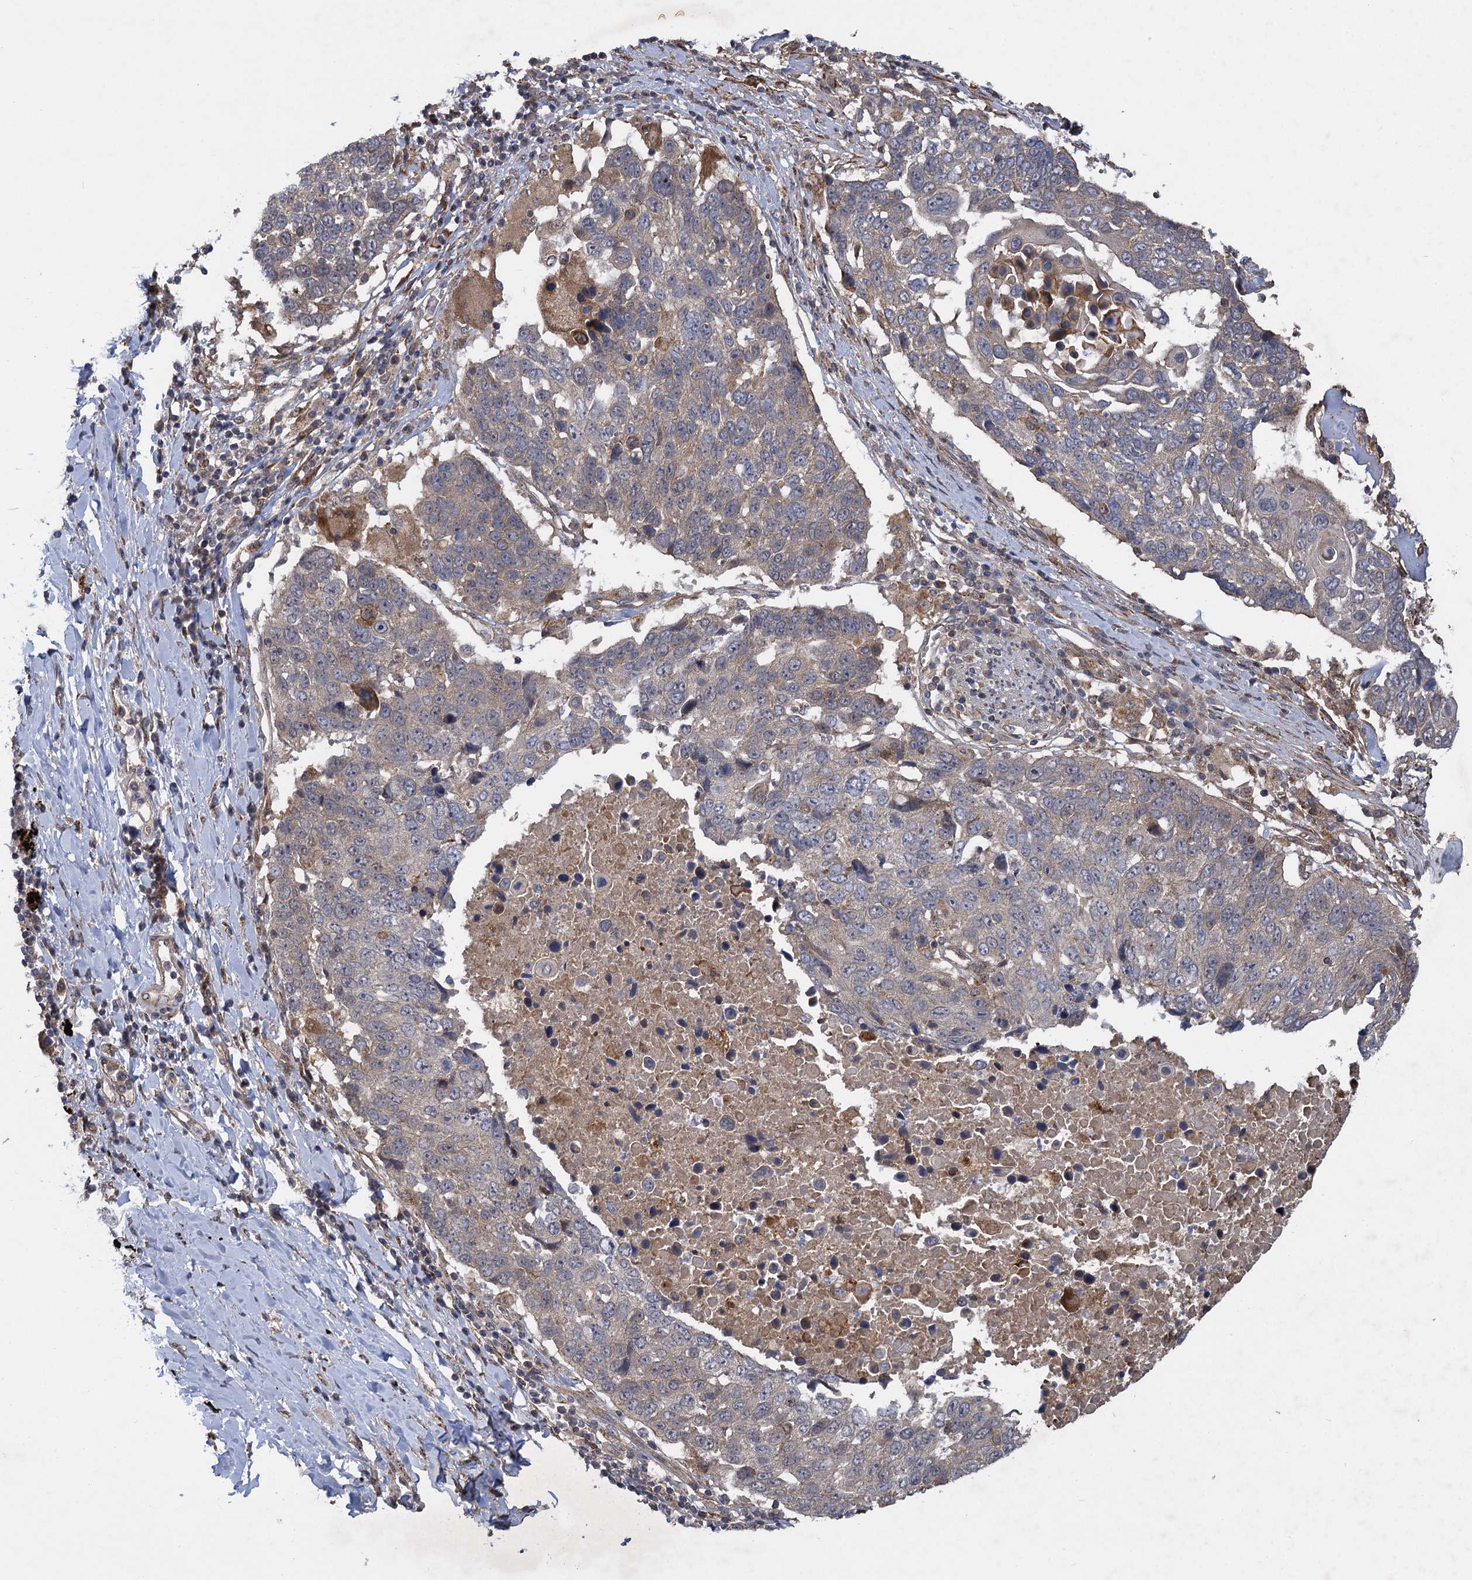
{"staining": {"intensity": "negative", "quantity": "none", "location": "none"}, "tissue": "lung cancer", "cell_type": "Tumor cells", "image_type": "cancer", "snomed": [{"axis": "morphology", "description": "Squamous cell carcinoma, NOS"}, {"axis": "topography", "description": "Lung"}], "caption": "A histopathology image of human squamous cell carcinoma (lung) is negative for staining in tumor cells. The staining is performed using DAB (3,3'-diaminobenzidine) brown chromogen with nuclei counter-stained in using hematoxylin.", "gene": "HAUS1", "patient": {"sex": "male", "age": 66}}